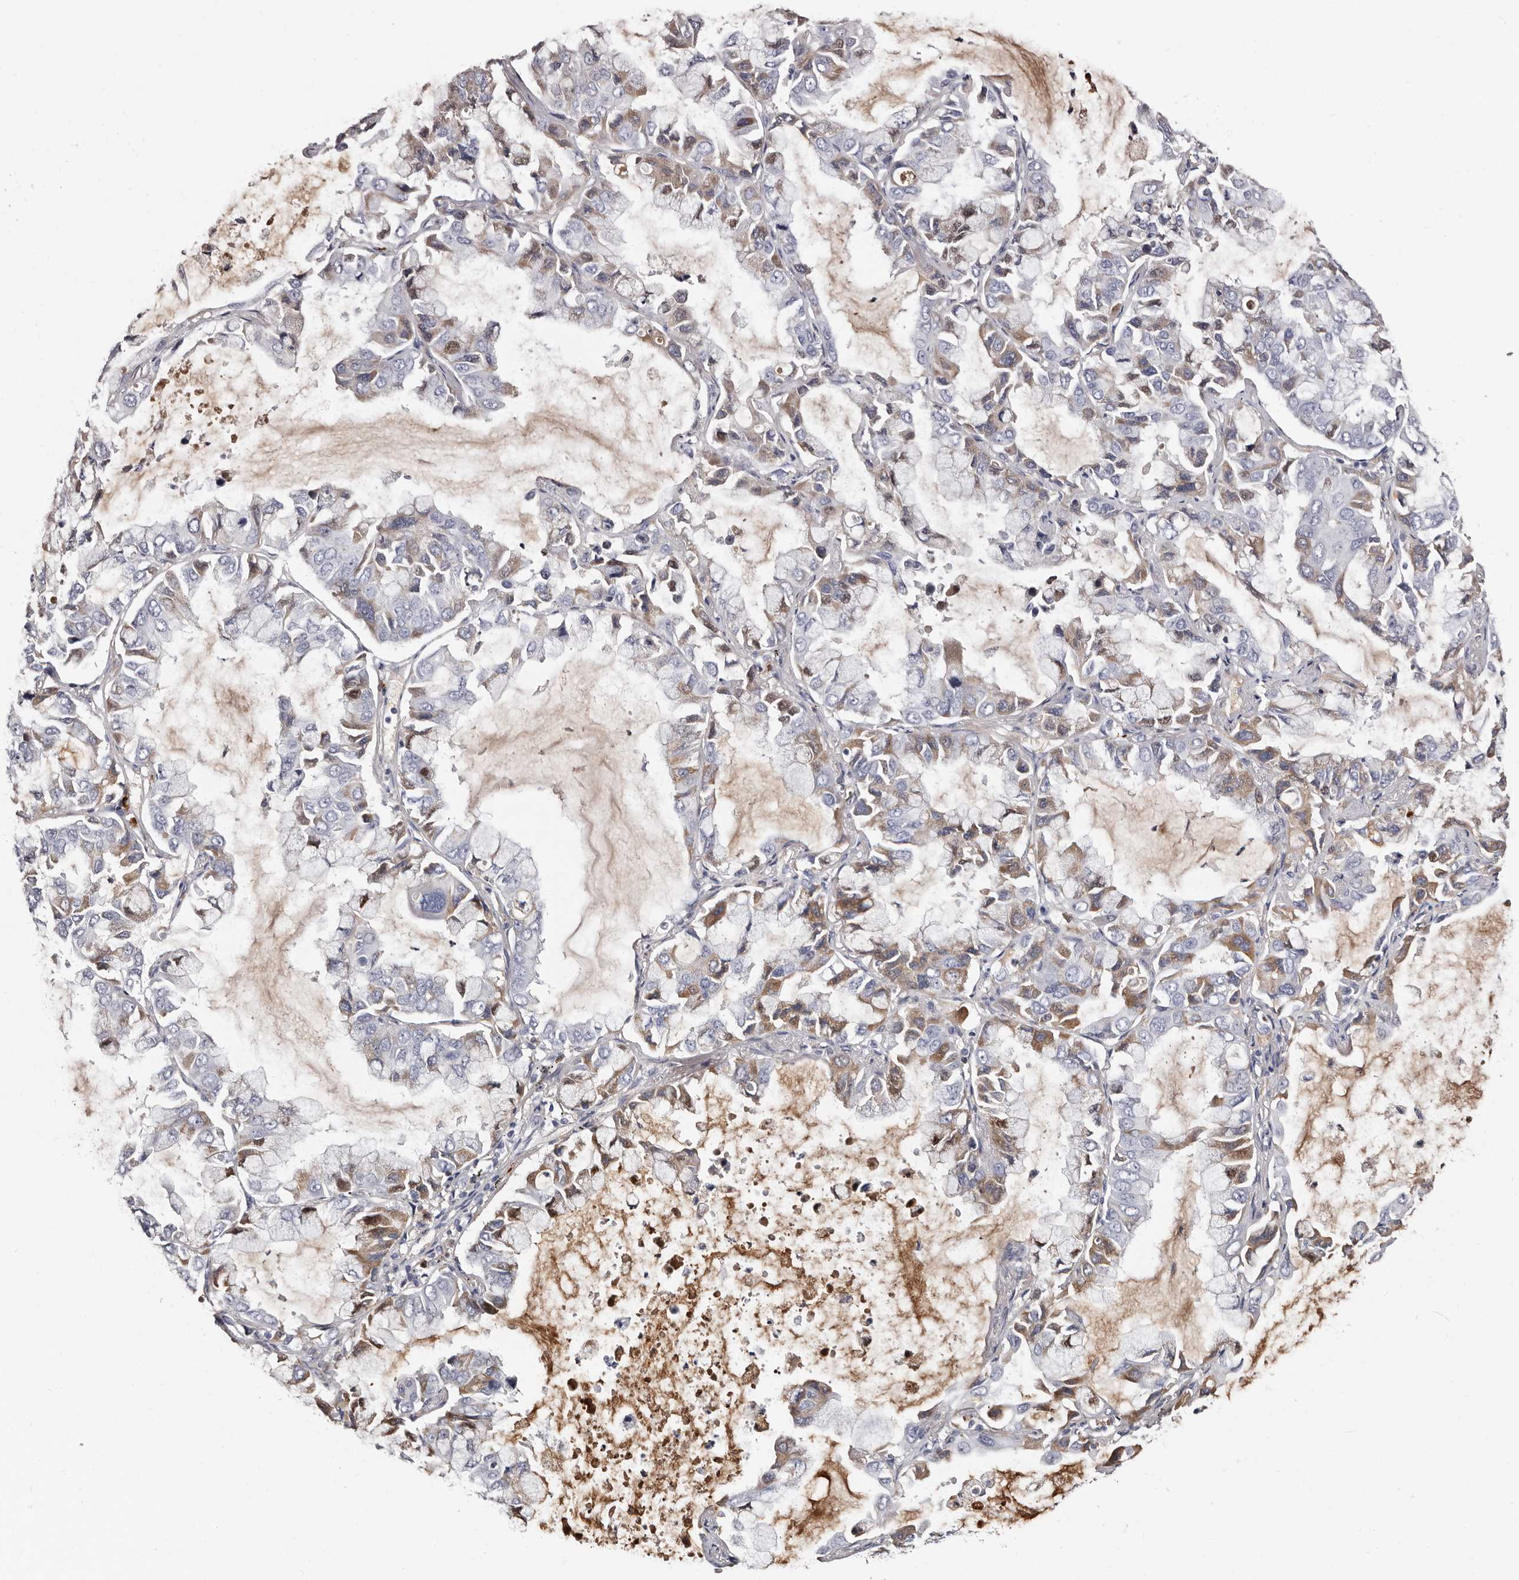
{"staining": {"intensity": "moderate", "quantity": "<25%", "location": "cytoplasmic/membranous"}, "tissue": "lung cancer", "cell_type": "Tumor cells", "image_type": "cancer", "snomed": [{"axis": "morphology", "description": "Adenocarcinoma, NOS"}, {"axis": "topography", "description": "Lung"}], "caption": "Lung cancer (adenocarcinoma) stained with a protein marker reveals moderate staining in tumor cells.", "gene": "TBC1D22B", "patient": {"sex": "male", "age": 64}}